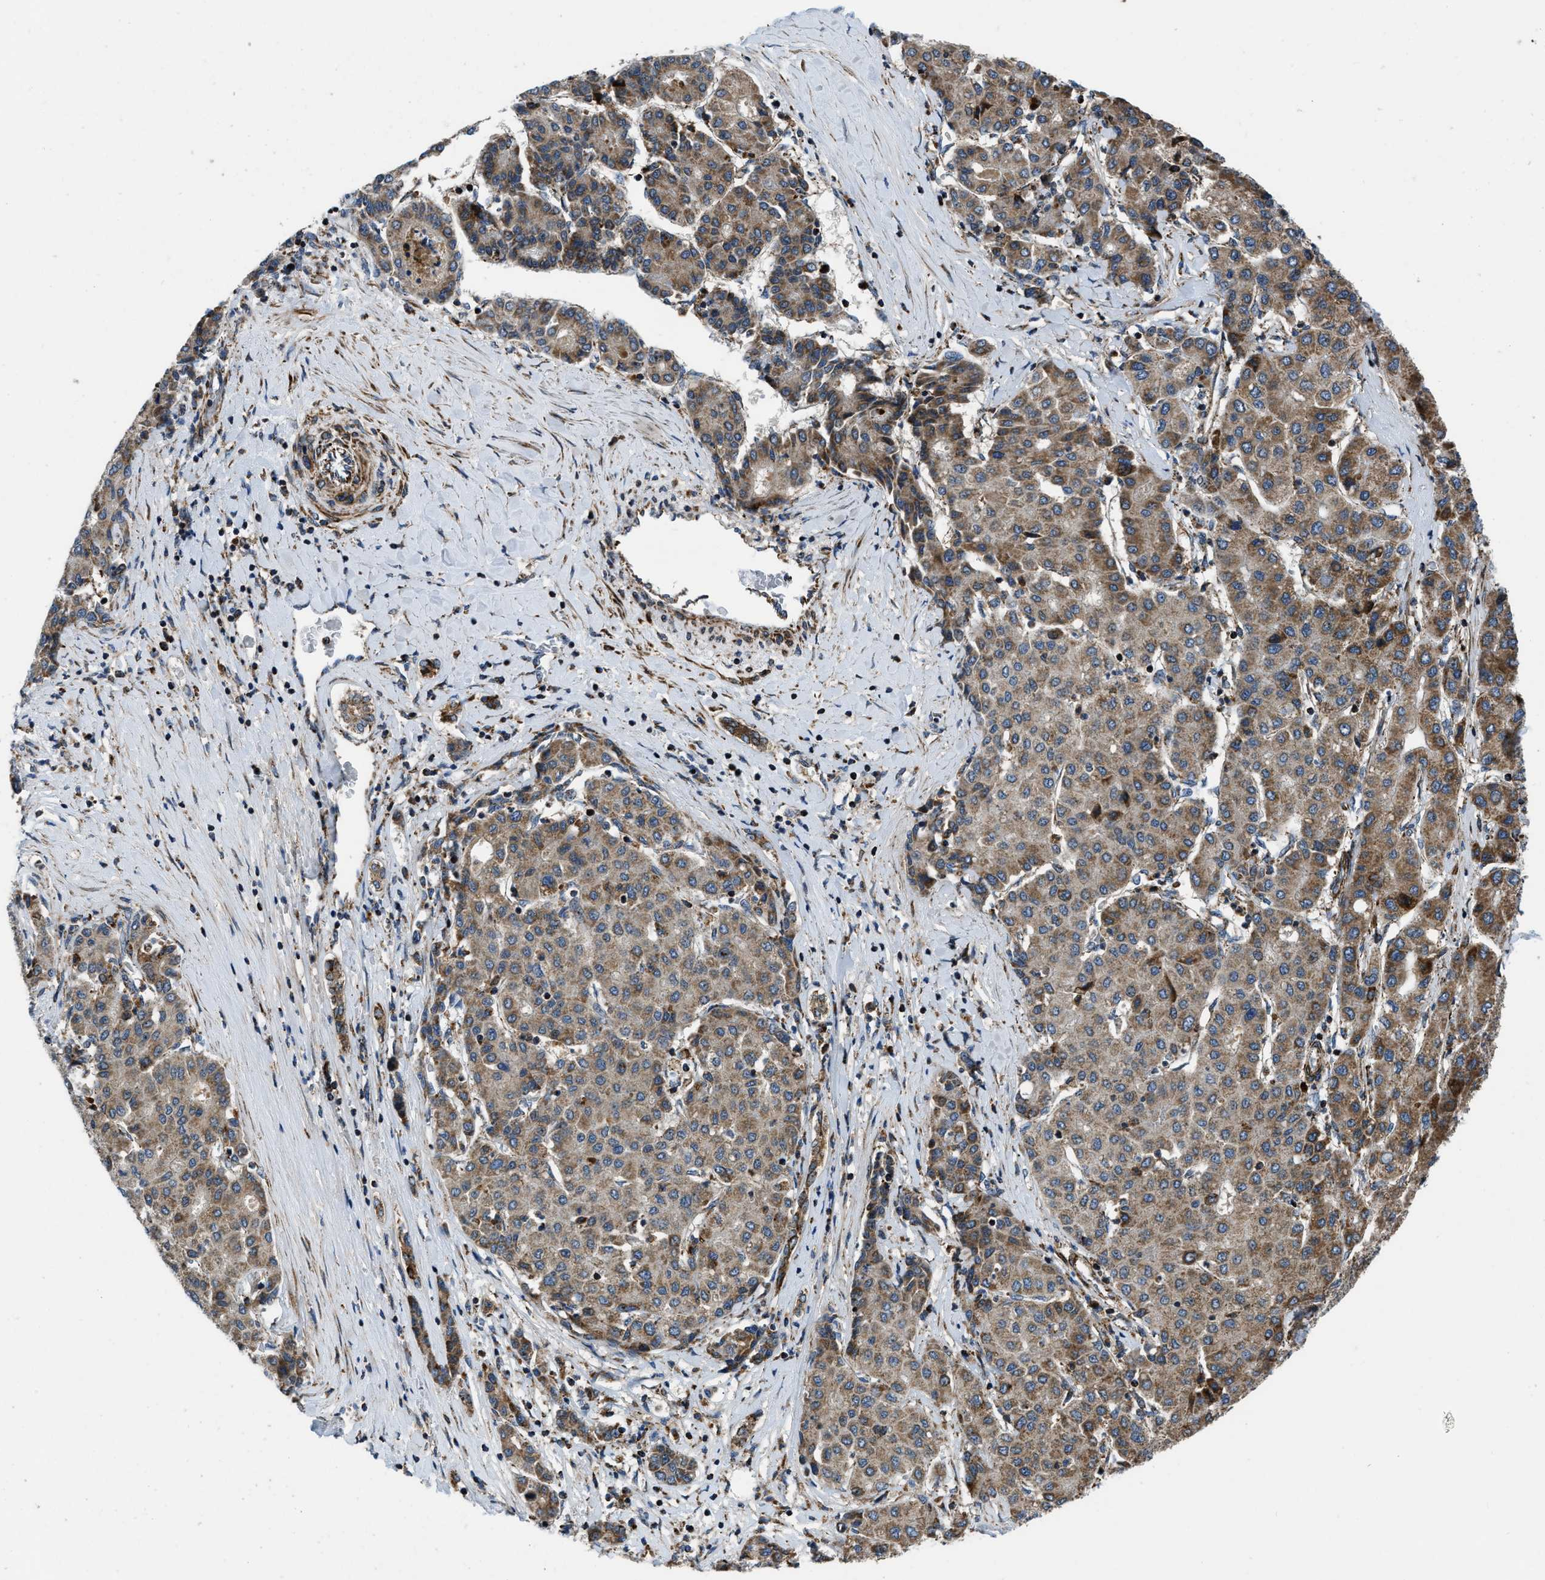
{"staining": {"intensity": "moderate", "quantity": ">75%", "location": "cytoplasmic/membranous"}, "tissue": "liver cancer", "cell_type": "Tumor cells", "image_type": "cancer", "snomed": [{"axis": "morphology", "description": "Carcinoma, Hepatocellular, NOS"}, {"axis": "topography", "description": "Liver"}], "caption": "Immunohistochemical staining of human liver cancer exhibits medium levels of moderate cytoplasmic/membranous protein positivity in approximately >75% of tumor cells. The protein of interest is shown in brown color, while the nuclei are stained blue.", "gene": "GSDME", "patient": {"sex": "male", "age": 65}}